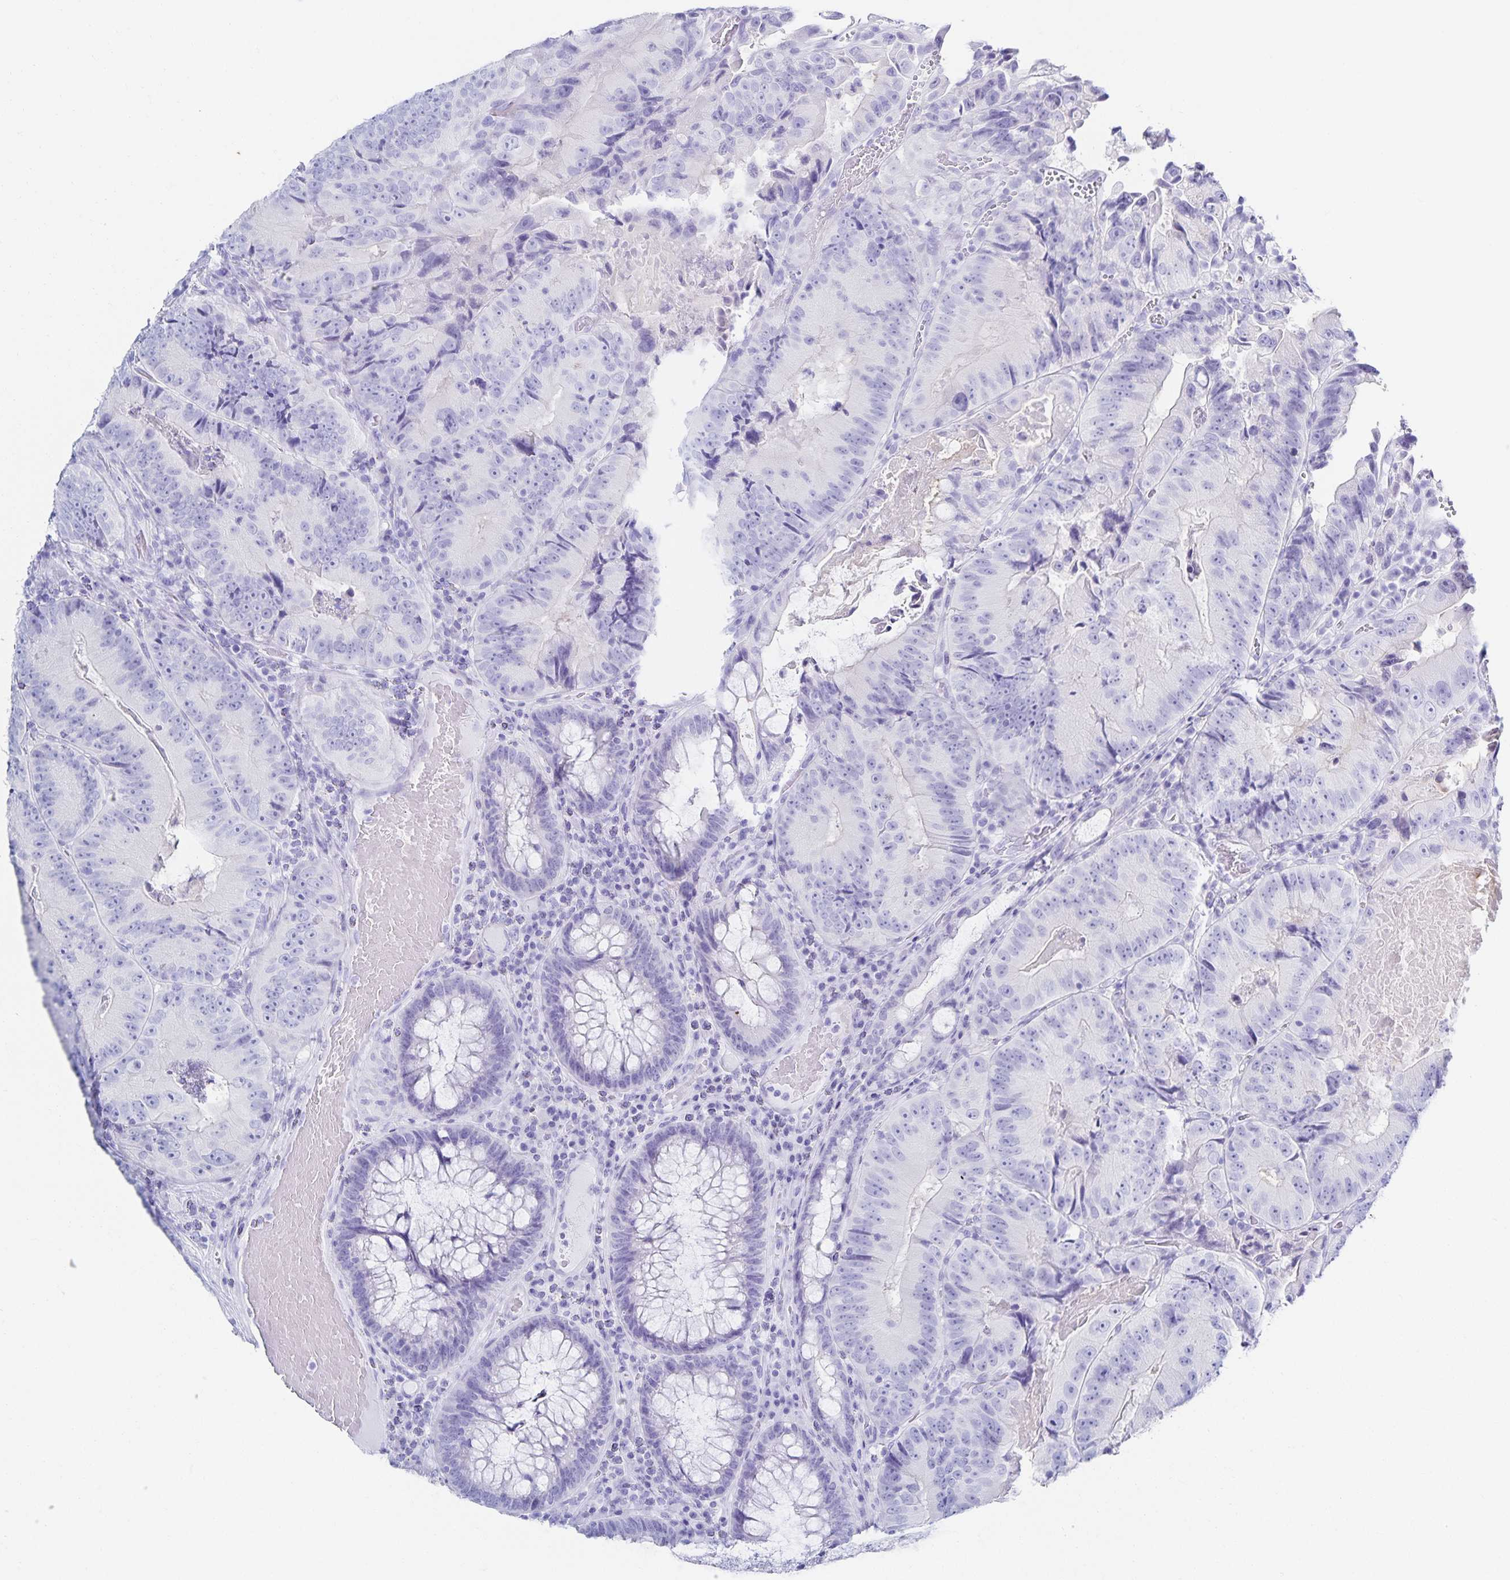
{"staining": {"intensity": "negative", "quantity": "none", "location": "none"}, "tissue": "colorectal cancer", "cell_type": "Tumor cells", "image_type": "cancer", "snomed": [{"axis": "morphology", "description": "Adenocarcinoma, NOS"}, {"axis": "topography", "description": "Colon"}], "caption": "IHC of colorectal cancer (adenocarcinoma) exhibits no expression in tumor cells. (IHC, brightfield microscopy, high magnification).", "gene": "SNTN", "patient": {"sex": "female", "age": 86}}